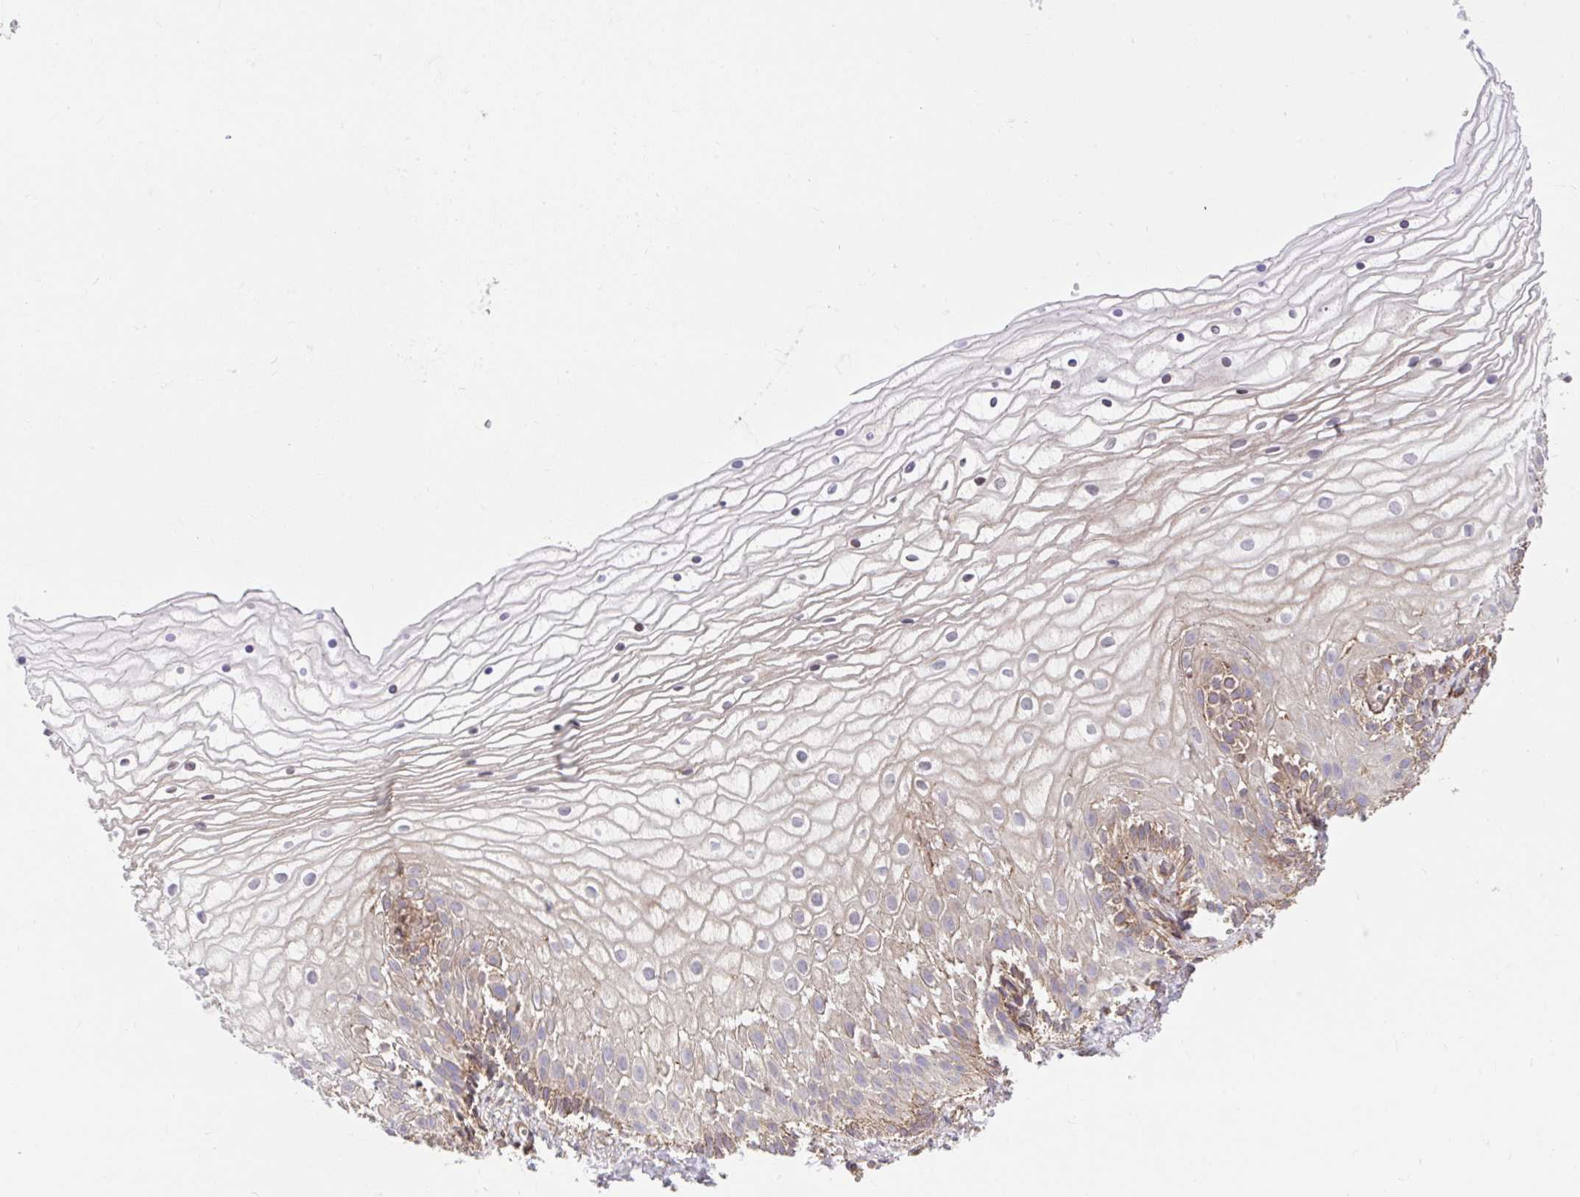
{"staining": {"intensity": "moderate", "quantity": "25%-75%", "location": "cytoplasmic/membranous"}, "tissue": "vagina", "cell_type": "Squamous epithelial cells", "image_type": "normal", "snomed": [{"axis": "morphology", "description": "Normal tissue, NOS"}, {"axis": "topography", "description": "Vagina"}], "caption": "Squamous epithelial cells exhibit moderate cytoplasmic/membranous expression in approximately 25%-75% of cells in normal vagina. (DAB (3,3'-diaminobenzidine) = brown stain, brightfield microscopy at high magnification).", "gene": "STIM2", "patient": {"sex": "female", "age": 56}}